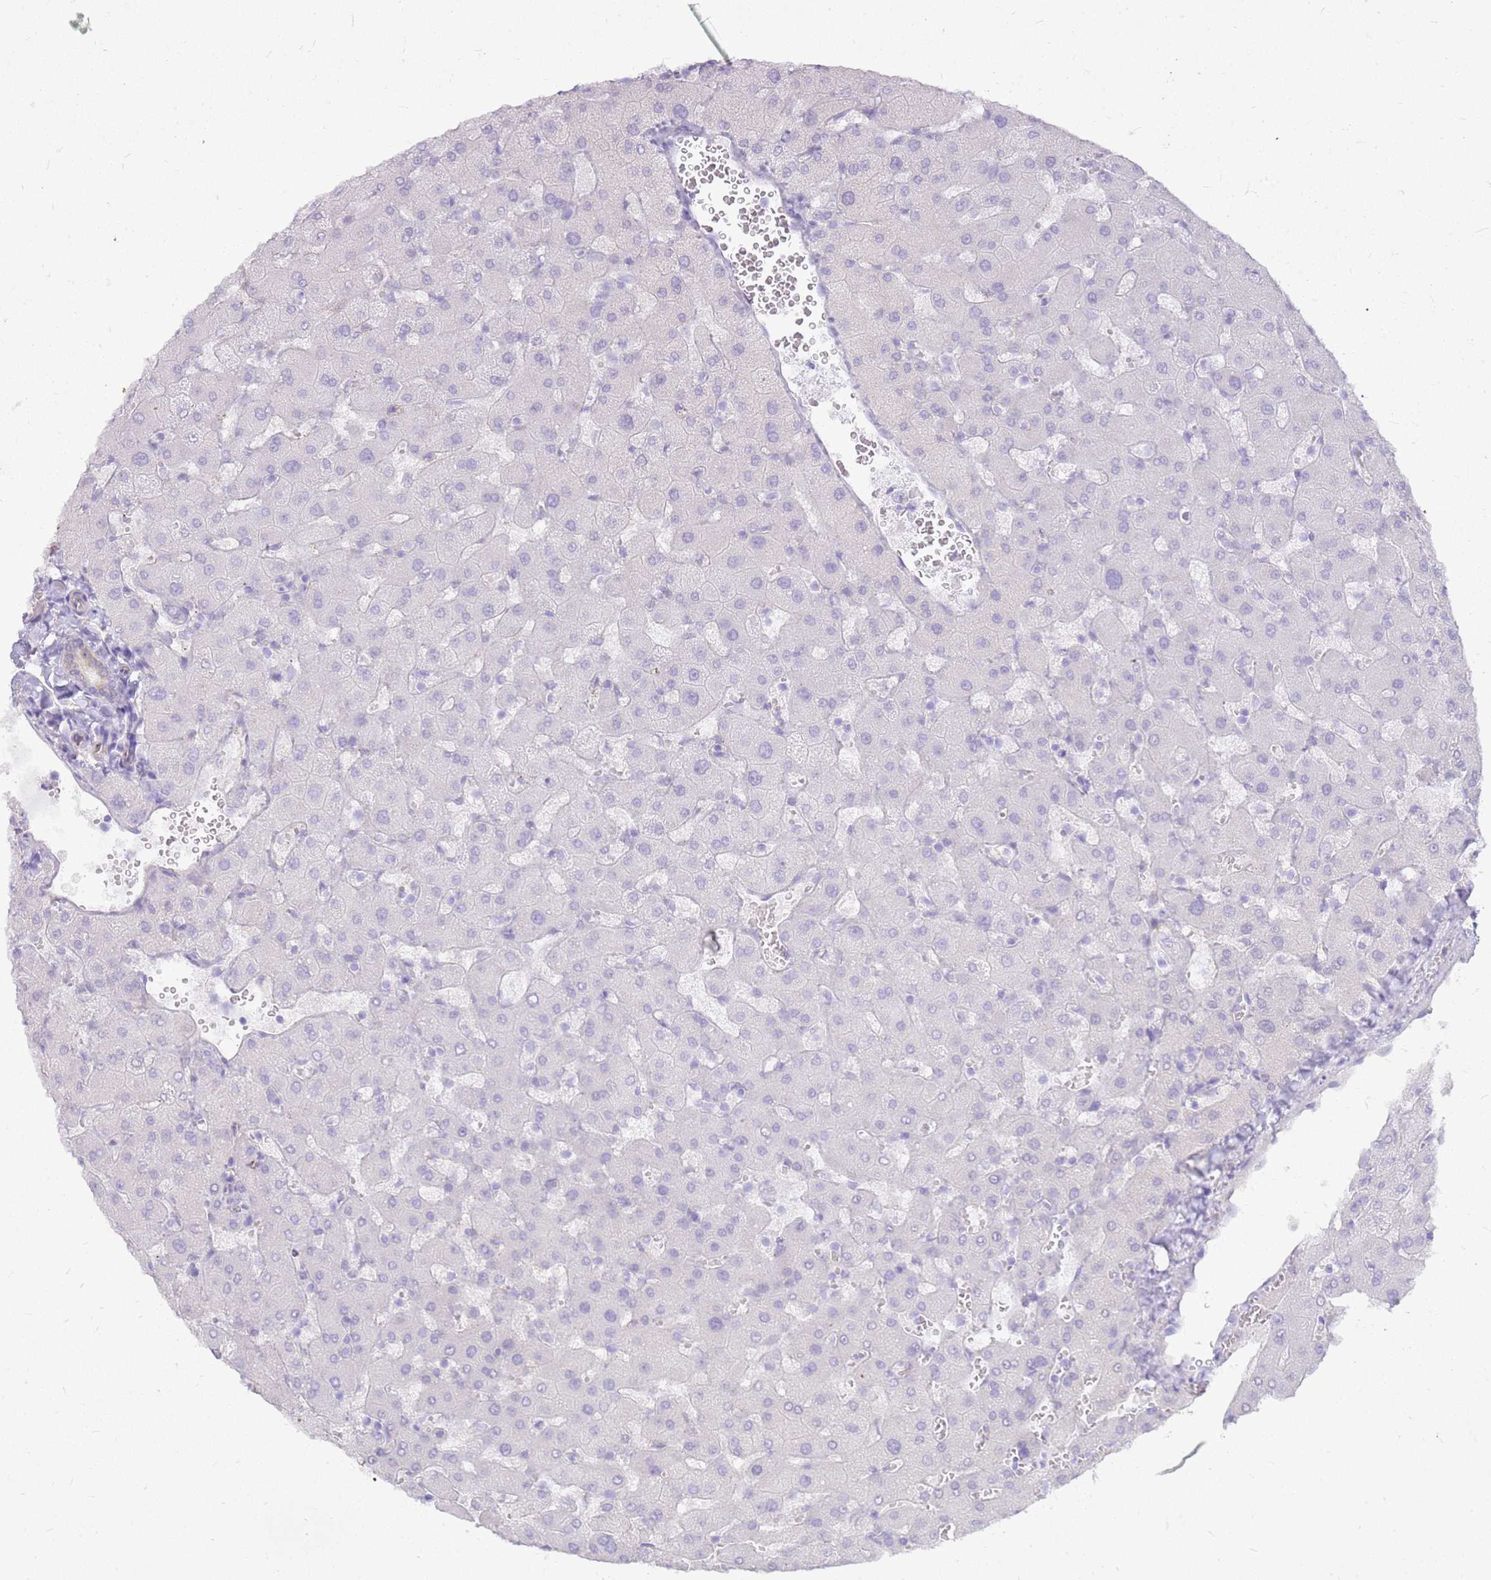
{"staining": {"intensity": "negative", "quantity": "none", "location": "none"}, "tissue": "liver", "cell_type": "Cholangiocytes", "image_type": "normal", "snomed": [{"axis": "morphology", "description": "Normal tissue, NOS"}, {"axis": "topography", "description": "Liver"}], "caption": "Immunohistochemical staining of benign liver shows no significant positivity in cholangiocytes.", "gene": "HSPB1", "patient": {"sex": "female", "age": 63}}